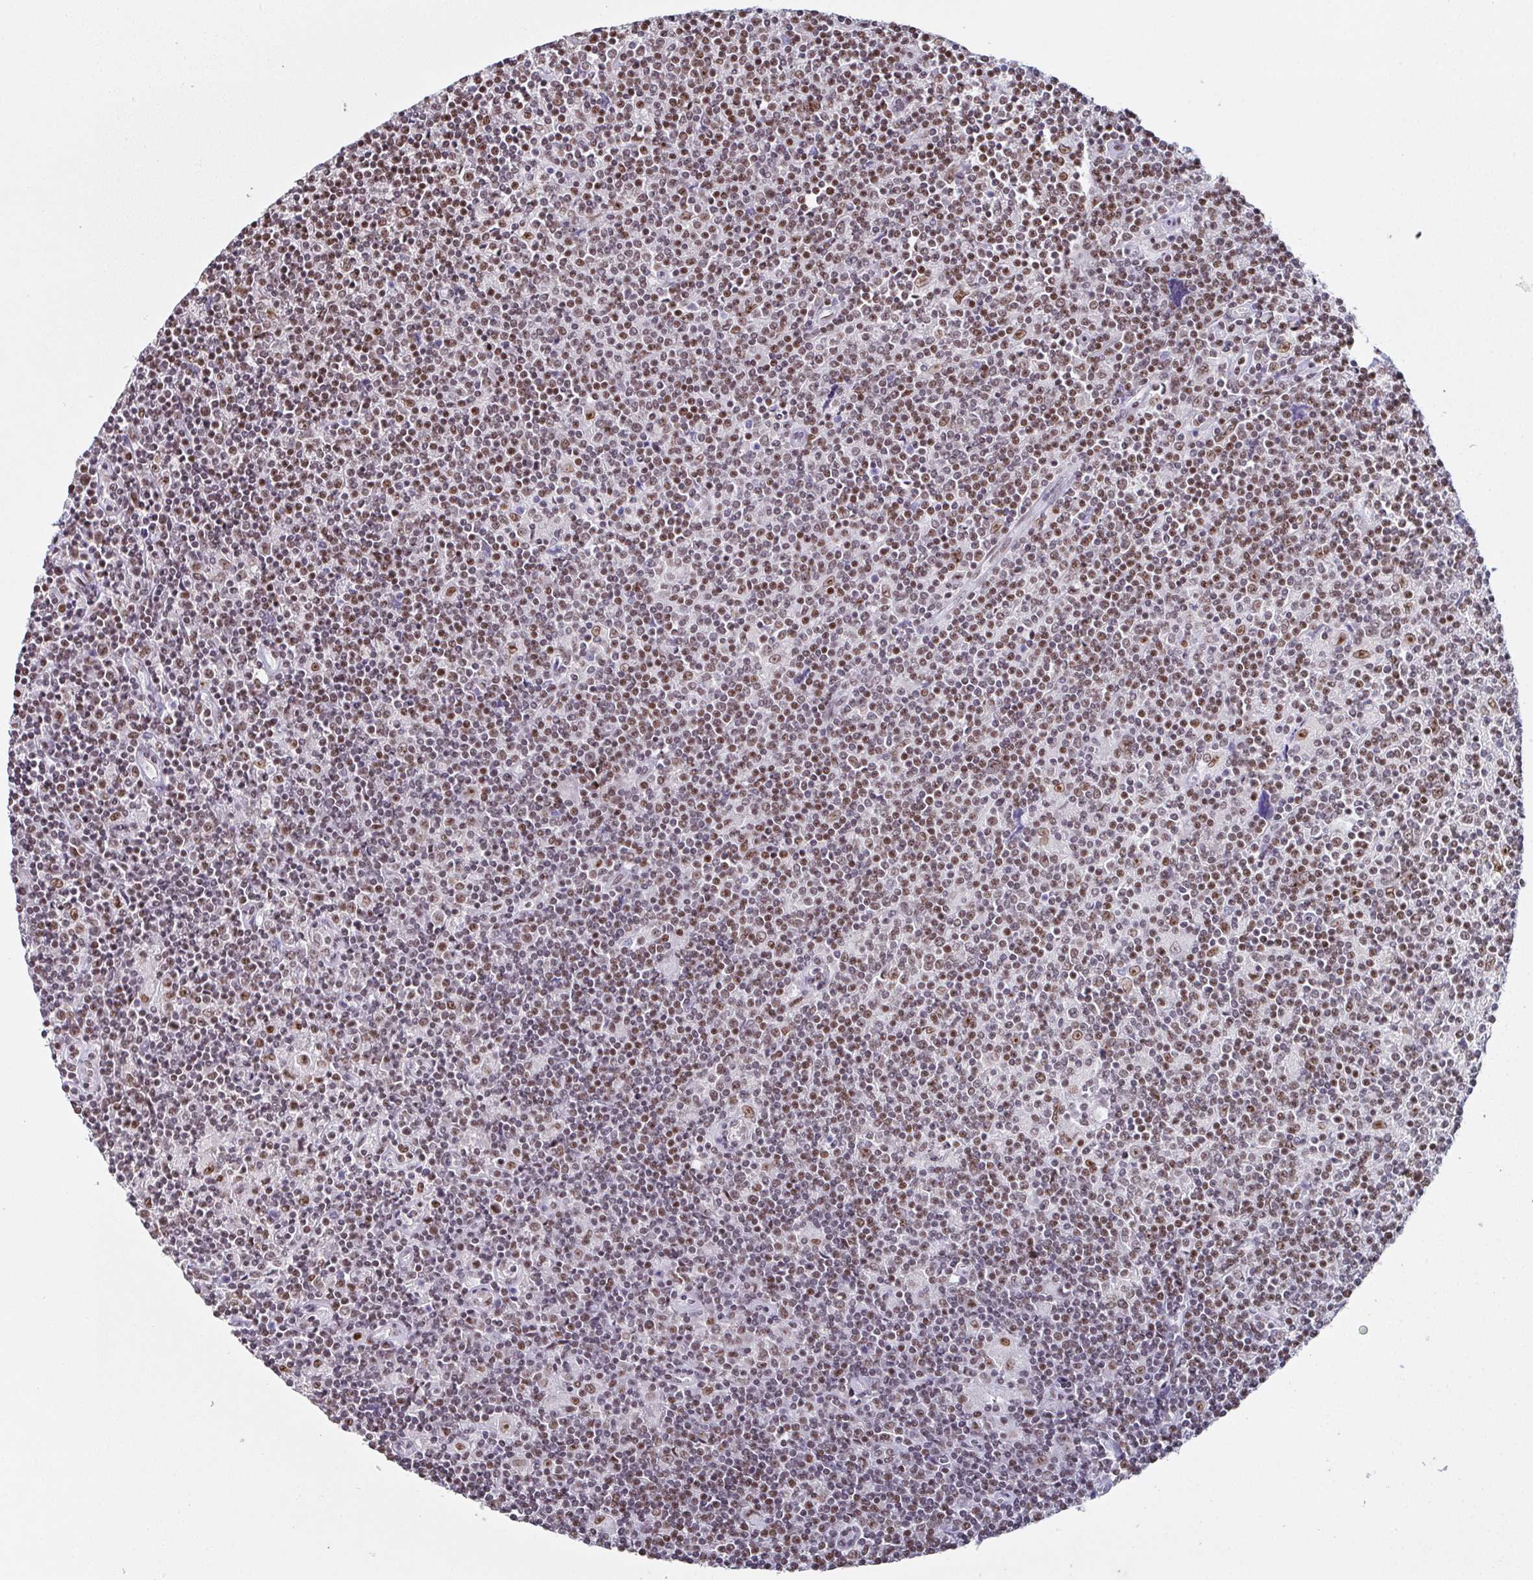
{"staining": {"intensity": "moderate", "quantity": ">75%", "location": "nuclear"}, "tissue": "lymphoma", "cell_type": "Tumor cells", "image_type": "cancer", "snomed": [{"axis": "morphology", "description": "Hodgkin's disease, NOS"}, {"axis": "topography", "description": "Lymph node"}], "caption": "A histopathology image of human Hodgkin's disease stained for a protein demonstrates moderate nuclear brown staining in tumor cells.", "gene": "ZNF800", "patient": {"sex": "male", "age": 40}}